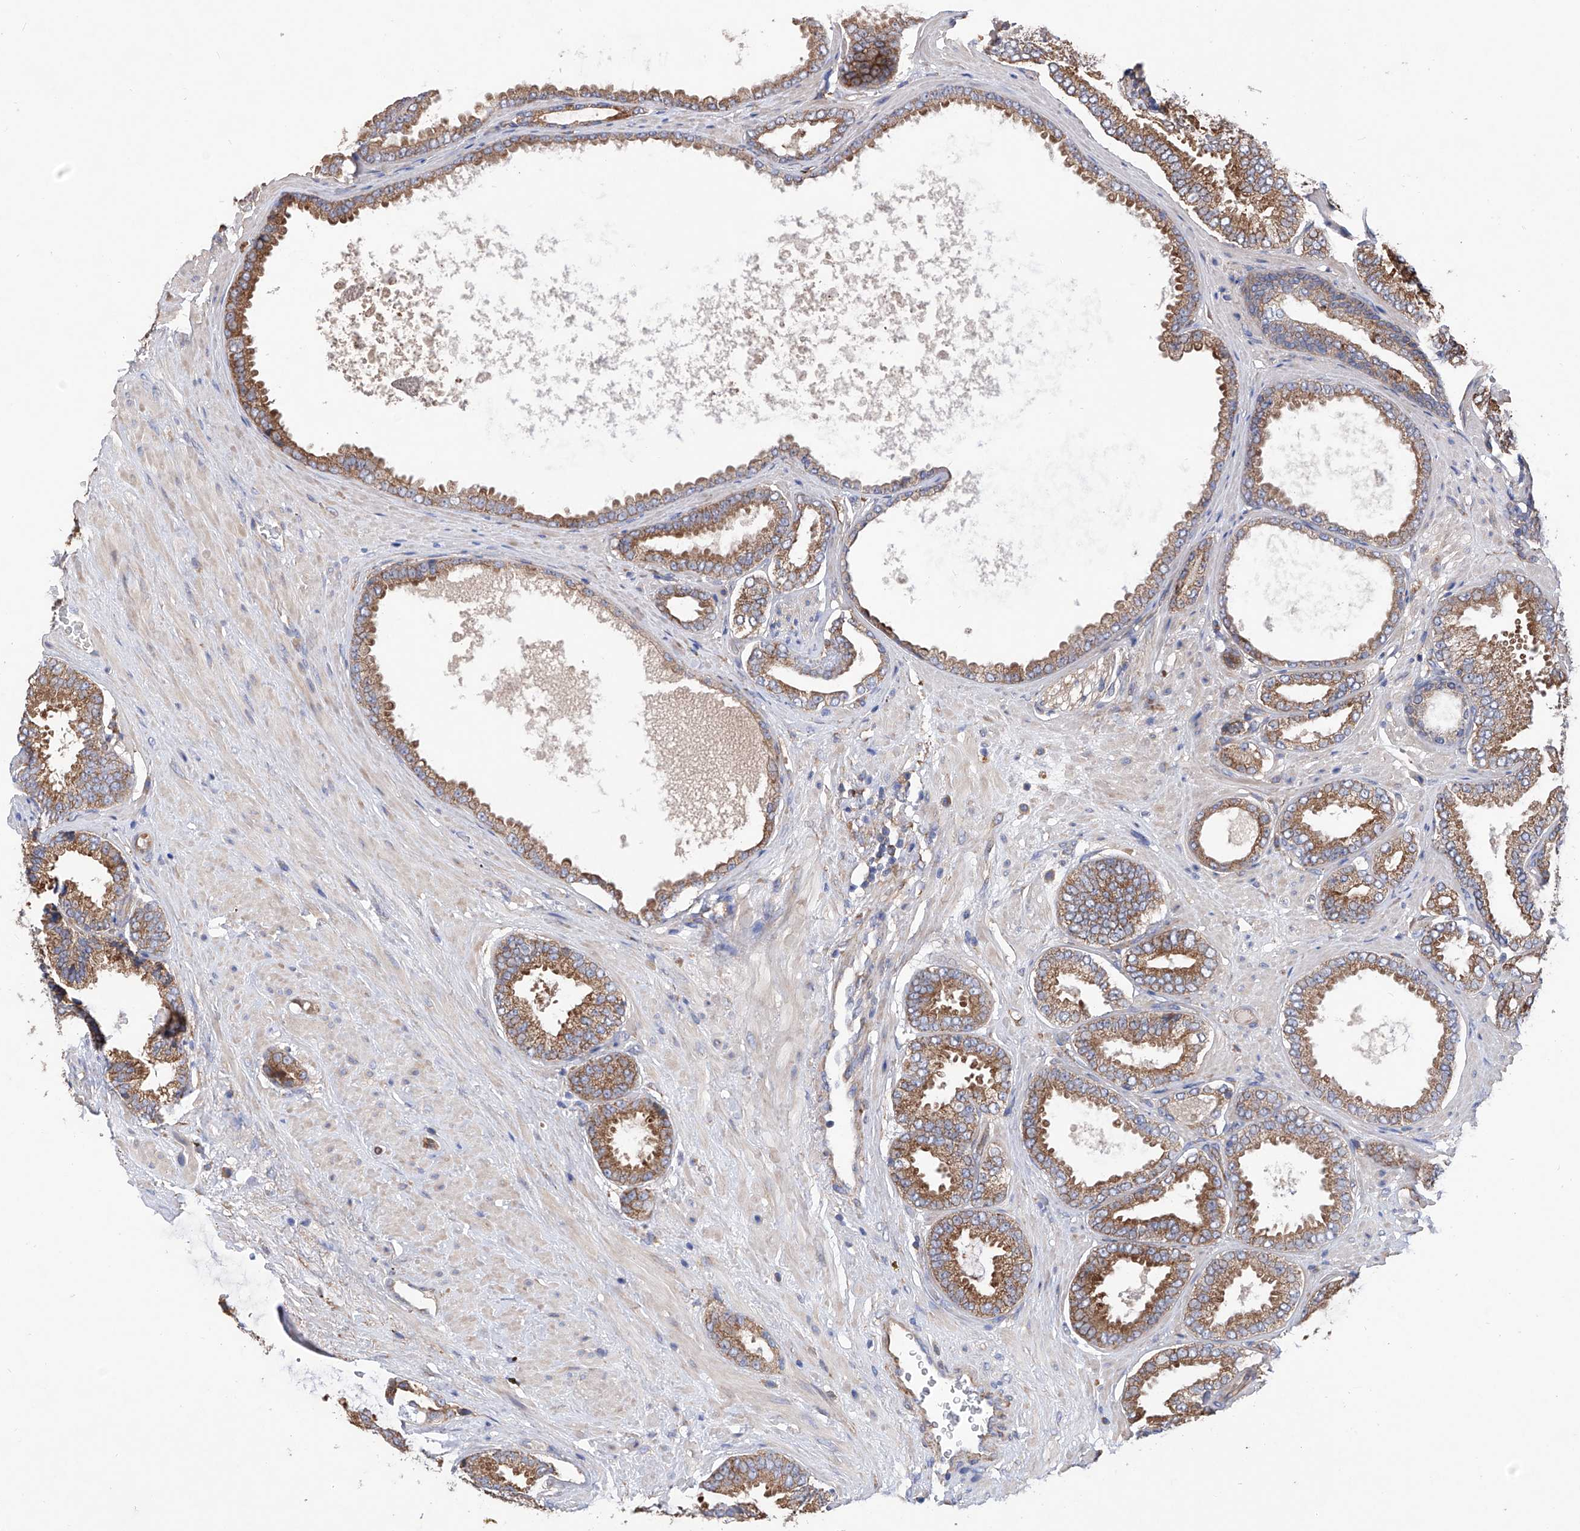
{"staining": {"intensity": "moderate", "quantity": ">75%", "location": "cytoplasmic/membranous"}, "tissue": "prostate cancer", "cell_type": "Tumor cells", "image_type": "cancer", "snomed": [{"axis": "morphology", "description": "Adenocarcinoma, Low grade"}, {"axis": "topography", "description": "Prostate"}], "caption": "Immunohistochemical staining of prostate adenocarcinoma (low-grade) exhibits medium levels of moderate cytoplasmic/membranous expression in approximately >75% of tumor cells.", "gene": "INPP5B", "patient": {"sex": "male", "age": 71}}